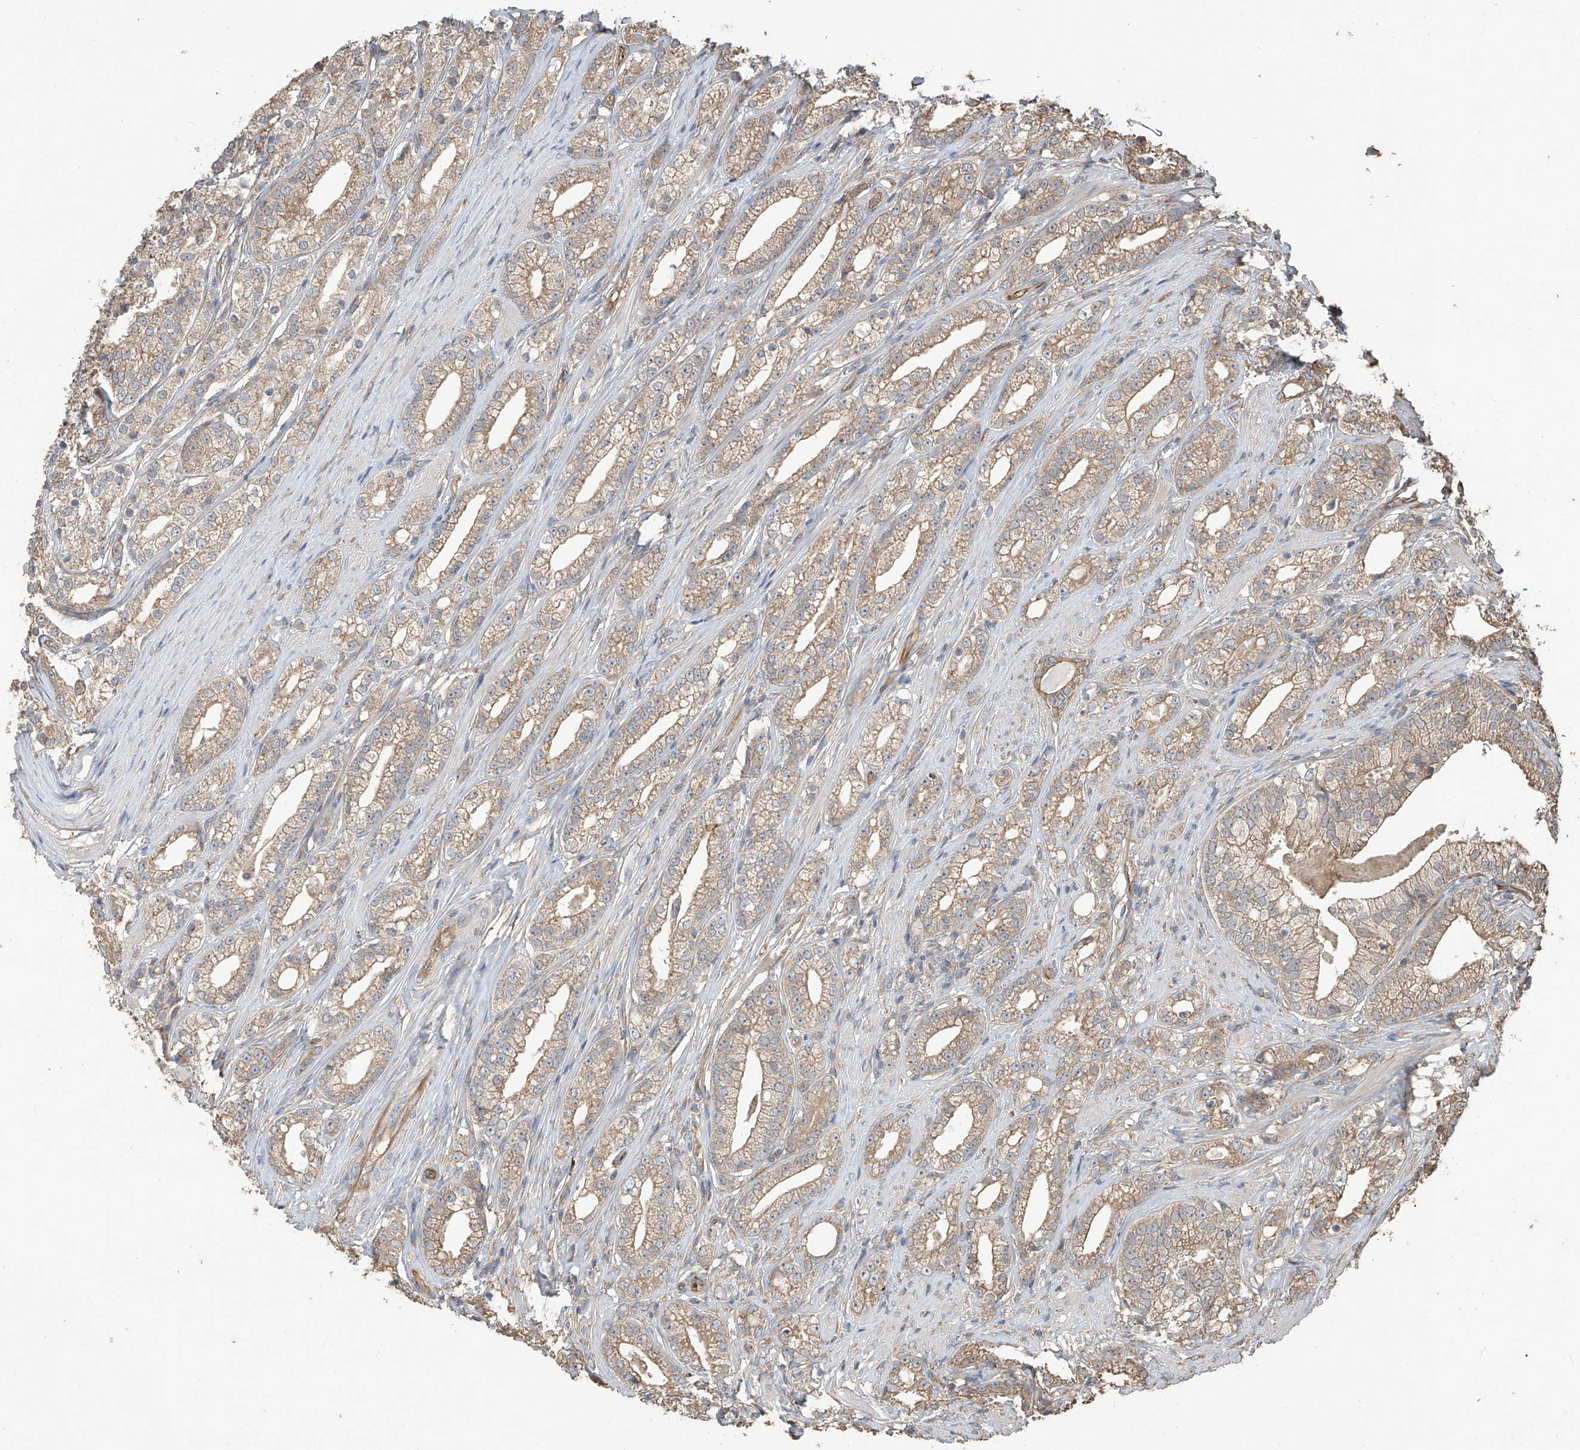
{"staining": {"intensity": "weak", "quantity": ">75%", "location": "cytoplasmic/membranous"}, "tissue": "prostate cancer", "cell_type": "Tumor cells", "image_type": "cancer", "snomed": [{"axis": "morphology", "description": "Adenocarcinoma, High grade"}, {"axis": "topography", "description": "Prostate"}], "caption": "Immunohistochemical staining of human prostate cancer (adenocarcinoma (high-grade)) demonstrates low levels of weak cytoplasmic/membranous protein positivity in about >75% of tumor cells.", "gene": "AGBL5", "patient": {"sex": "male", "age": 69}}